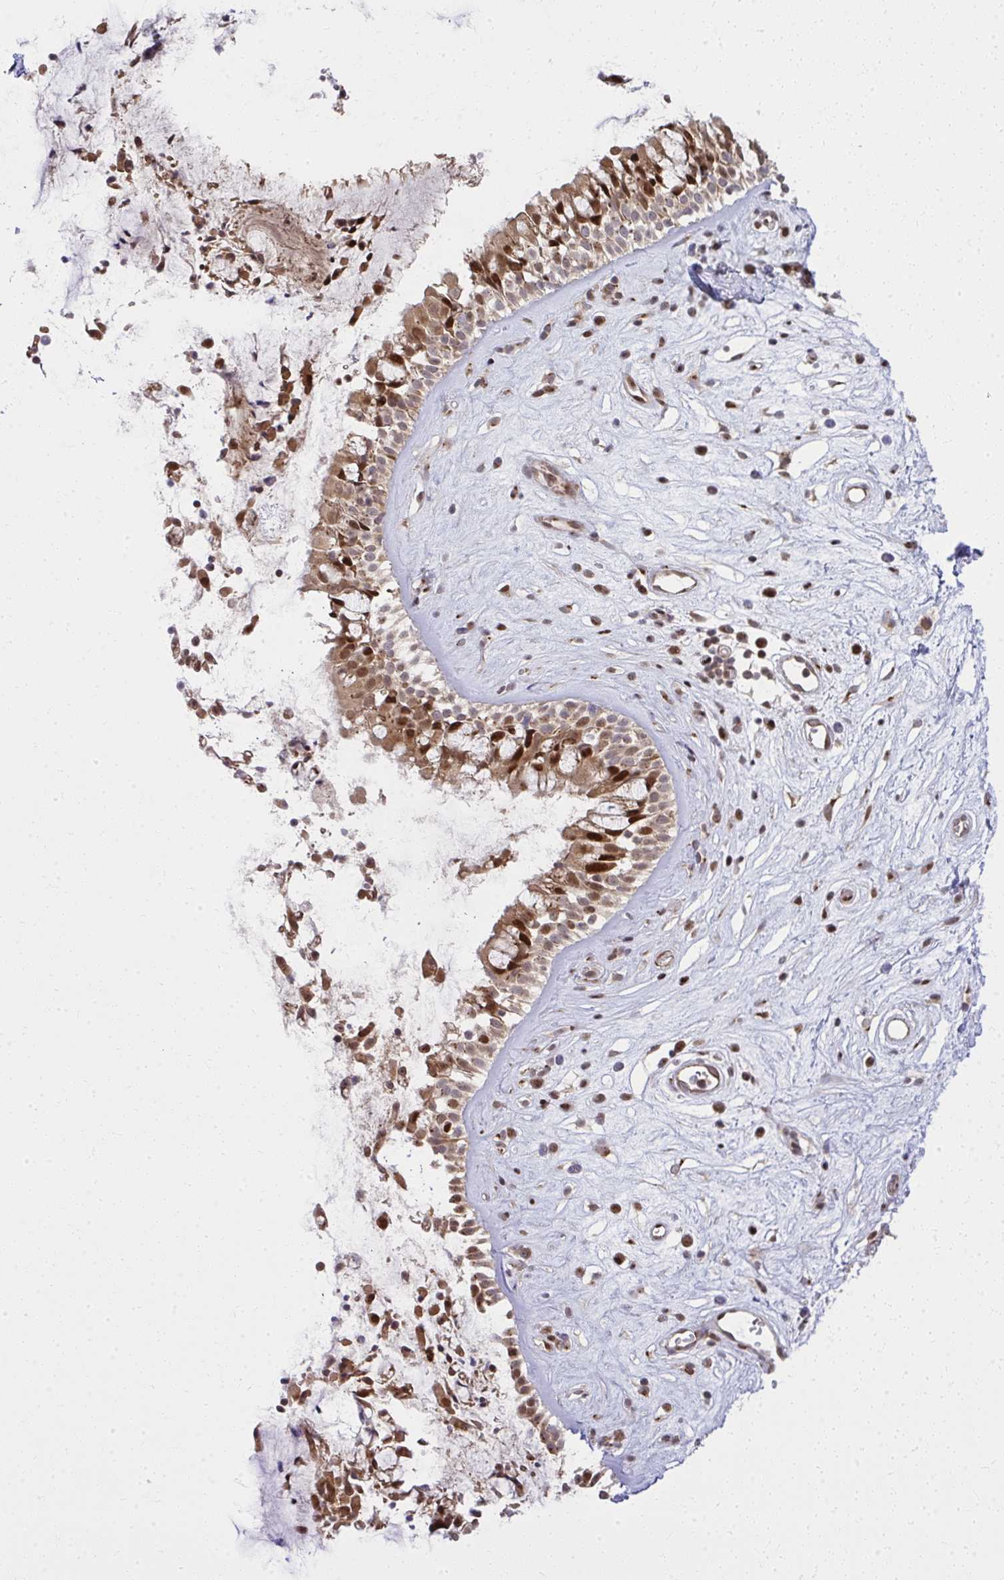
{"staining": {"intensity": "moderate", "quantity": ">75%", "location": "cytoplasmic/membranous,nuclear"}, "tissue": "nasopharynx", "cell_type": "Respiratory epithelial cells", "image_type": "normal", "snomed": [{"axis": "morphology", "description": "Normal tissue, NOS"}, {"axis": "topography", "description": "Nasopharynx"}], "caption": "Brown immunohistochemical staining in normal human nasopharynx displays moderate cytoplasmic/membranous,nuclear staining in approximately >75% of respiratory epithelial cells. (brown staining indicates protein expression, while blue staining denotes nuclei).", "gene": "PIGY", "patient": {"sex": "male", "age": 32}}